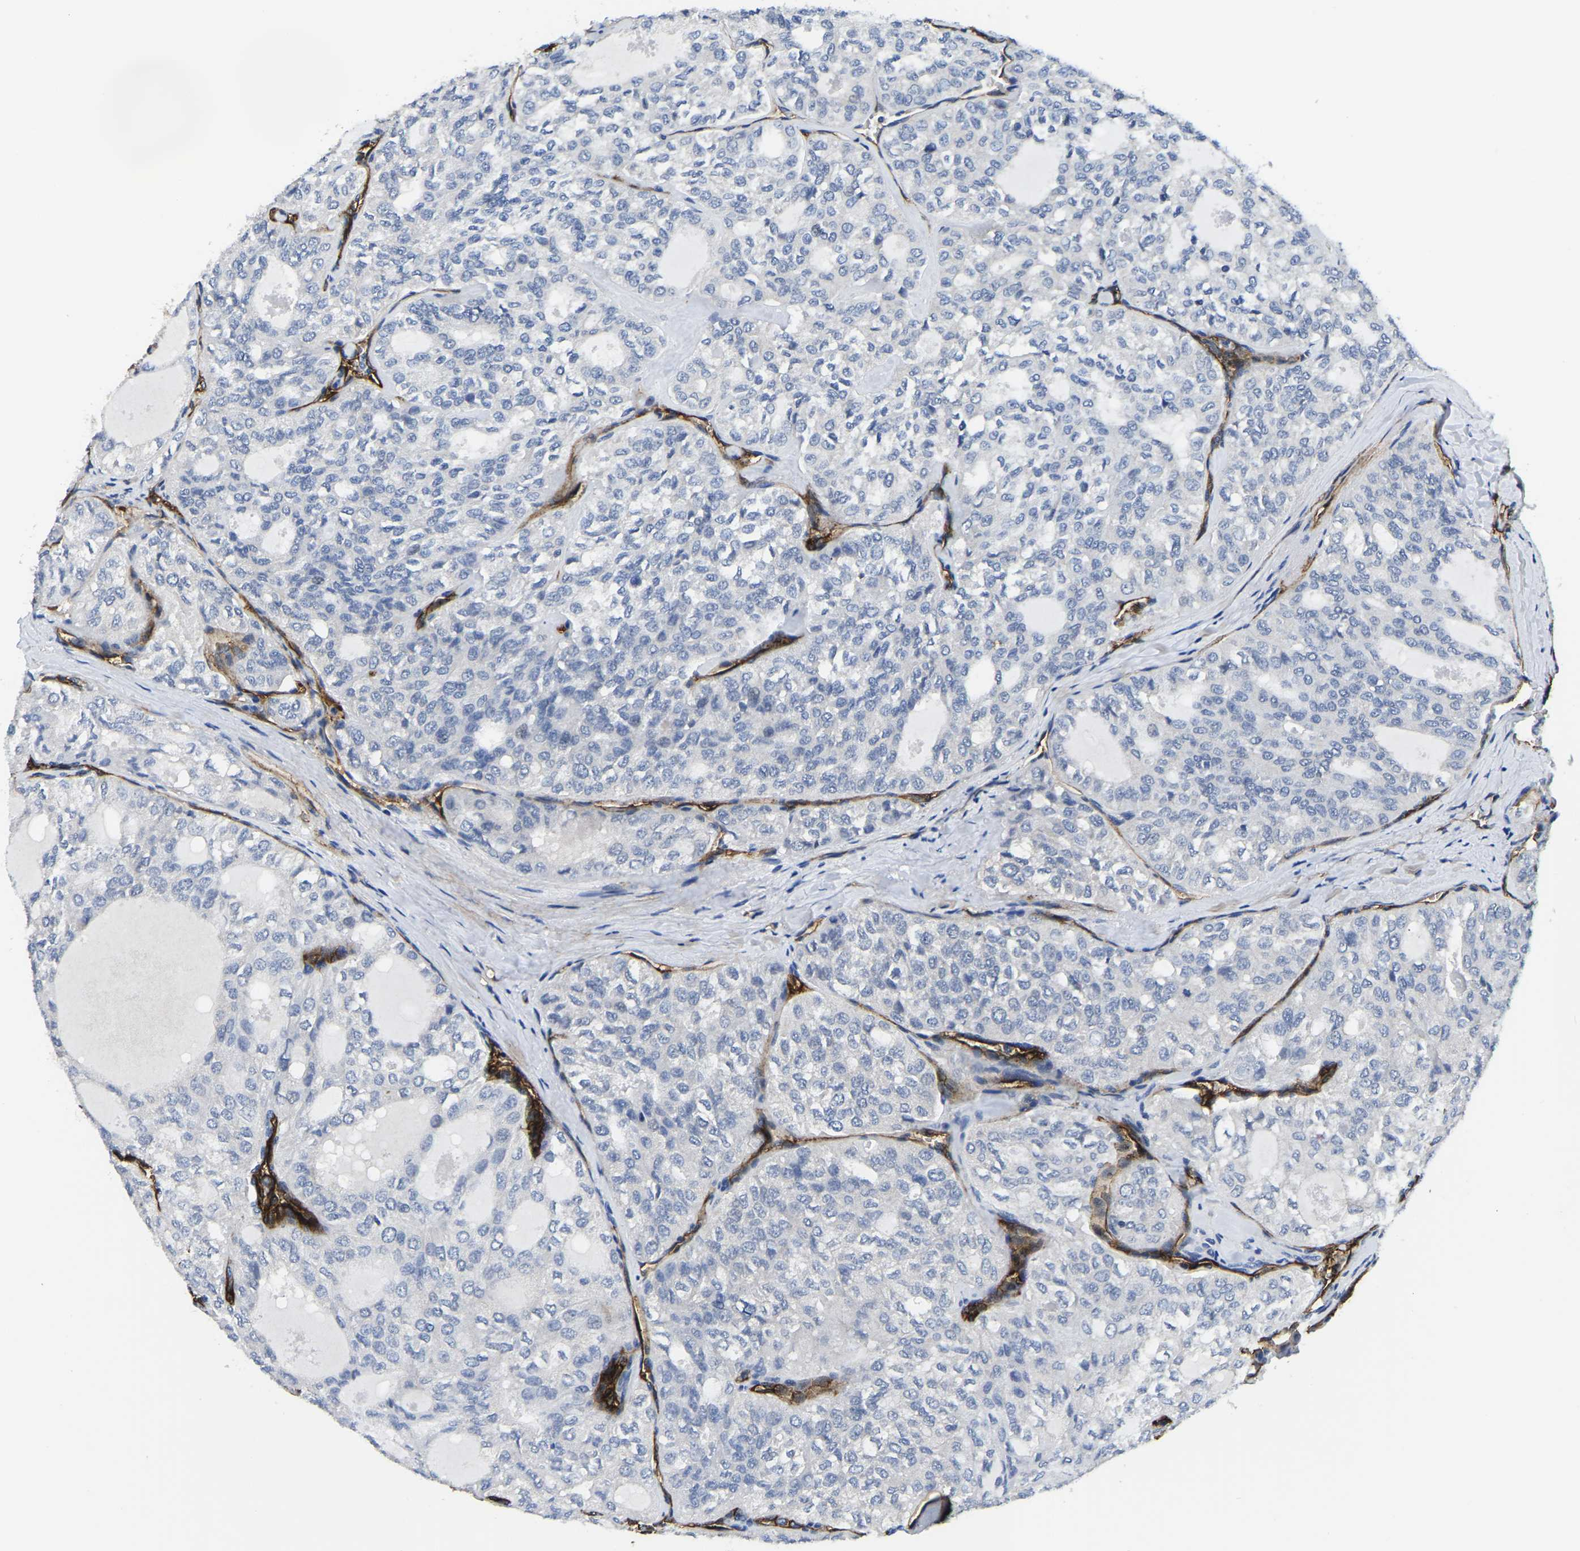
{"staining": {"intensity": "negative", "quantity": "none", "location": "none"}, "tissue": "thyroid cancer", "cell_type": "Tumor cells", "image_type": "cancer", "snomed": [{"axis": "morphology", "description": "Follicular adenoma carcinoma, NOS"}, {"axis": "topography", "description": "Thyroid gland"}], "caption": "Immunohistochemical staining of human thyroid cancer (follicular adenoma carcinoma) exhibits no significant expression in tumor cells. (Stains: DAB (3,3'-diaminobenzidine) immunohistochemistry (IHC) with hematoxylin counter stain, Microscopy: brightfield microscopy at high magnification).", "gene": "ITGA2", "patient": {"sex": "male", "age": 75}}